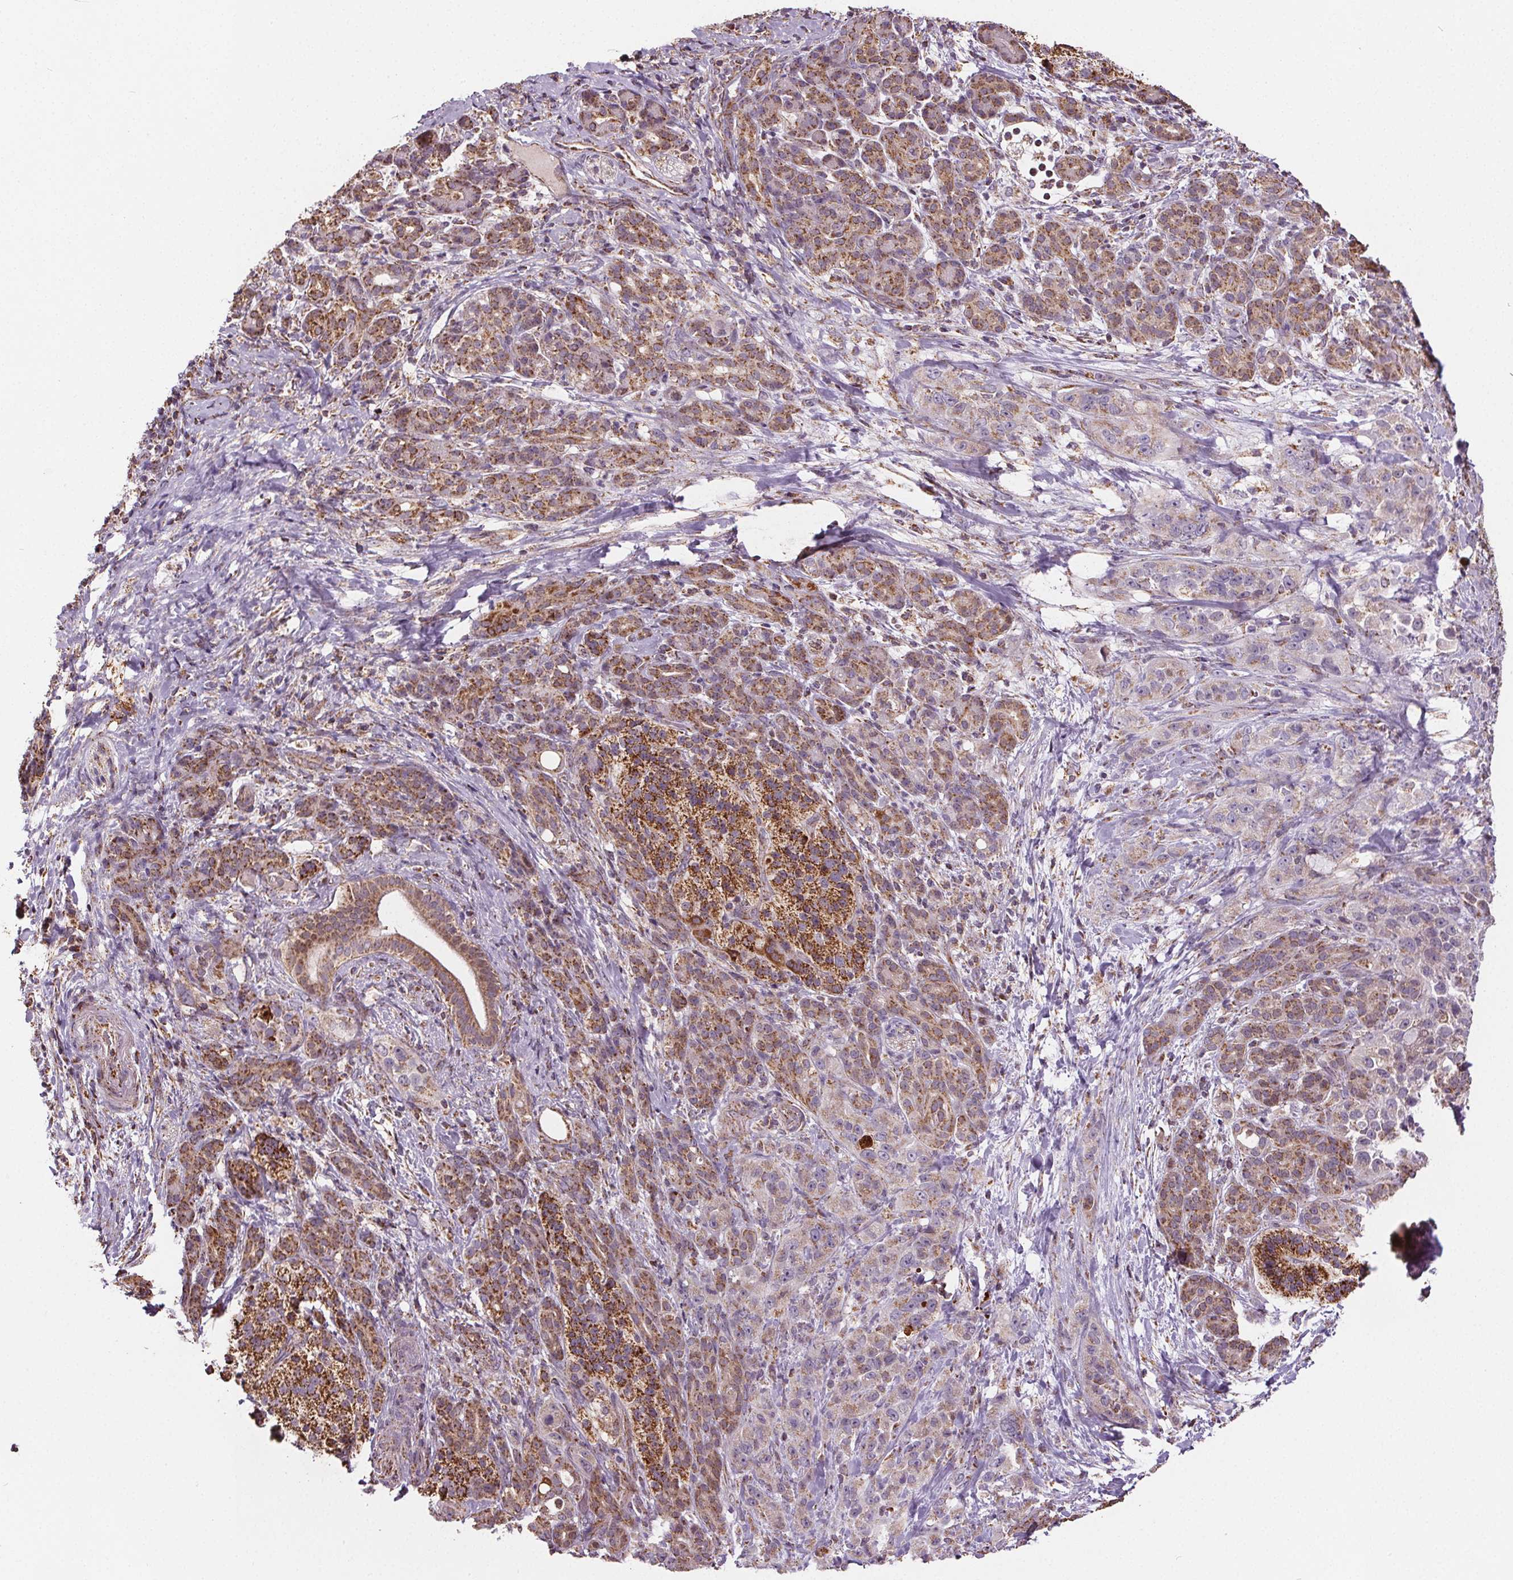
{"staining": {"intensity": "moderate", "quantity": ">75%", "location": "cytoplasmic/membranous"}, "tissue": "pancreatic cancer", "cell_type": "Tumor cells", "image_type": "cancer", "snomed": [{"axis": "morphology", "description": "Adenocarcinoma, NOS"}, {"axis": "topography", "description": "Pancreas"}], "caption": "Moderate cytoplasmic/membranous staining for a protein is present in about >75% of tumor cells of pancreatic adenocarcinoma using immunohistochemistry (IHC).", "gene": "SUCLA2", "patient": {"sex": "male", "age": 44}}